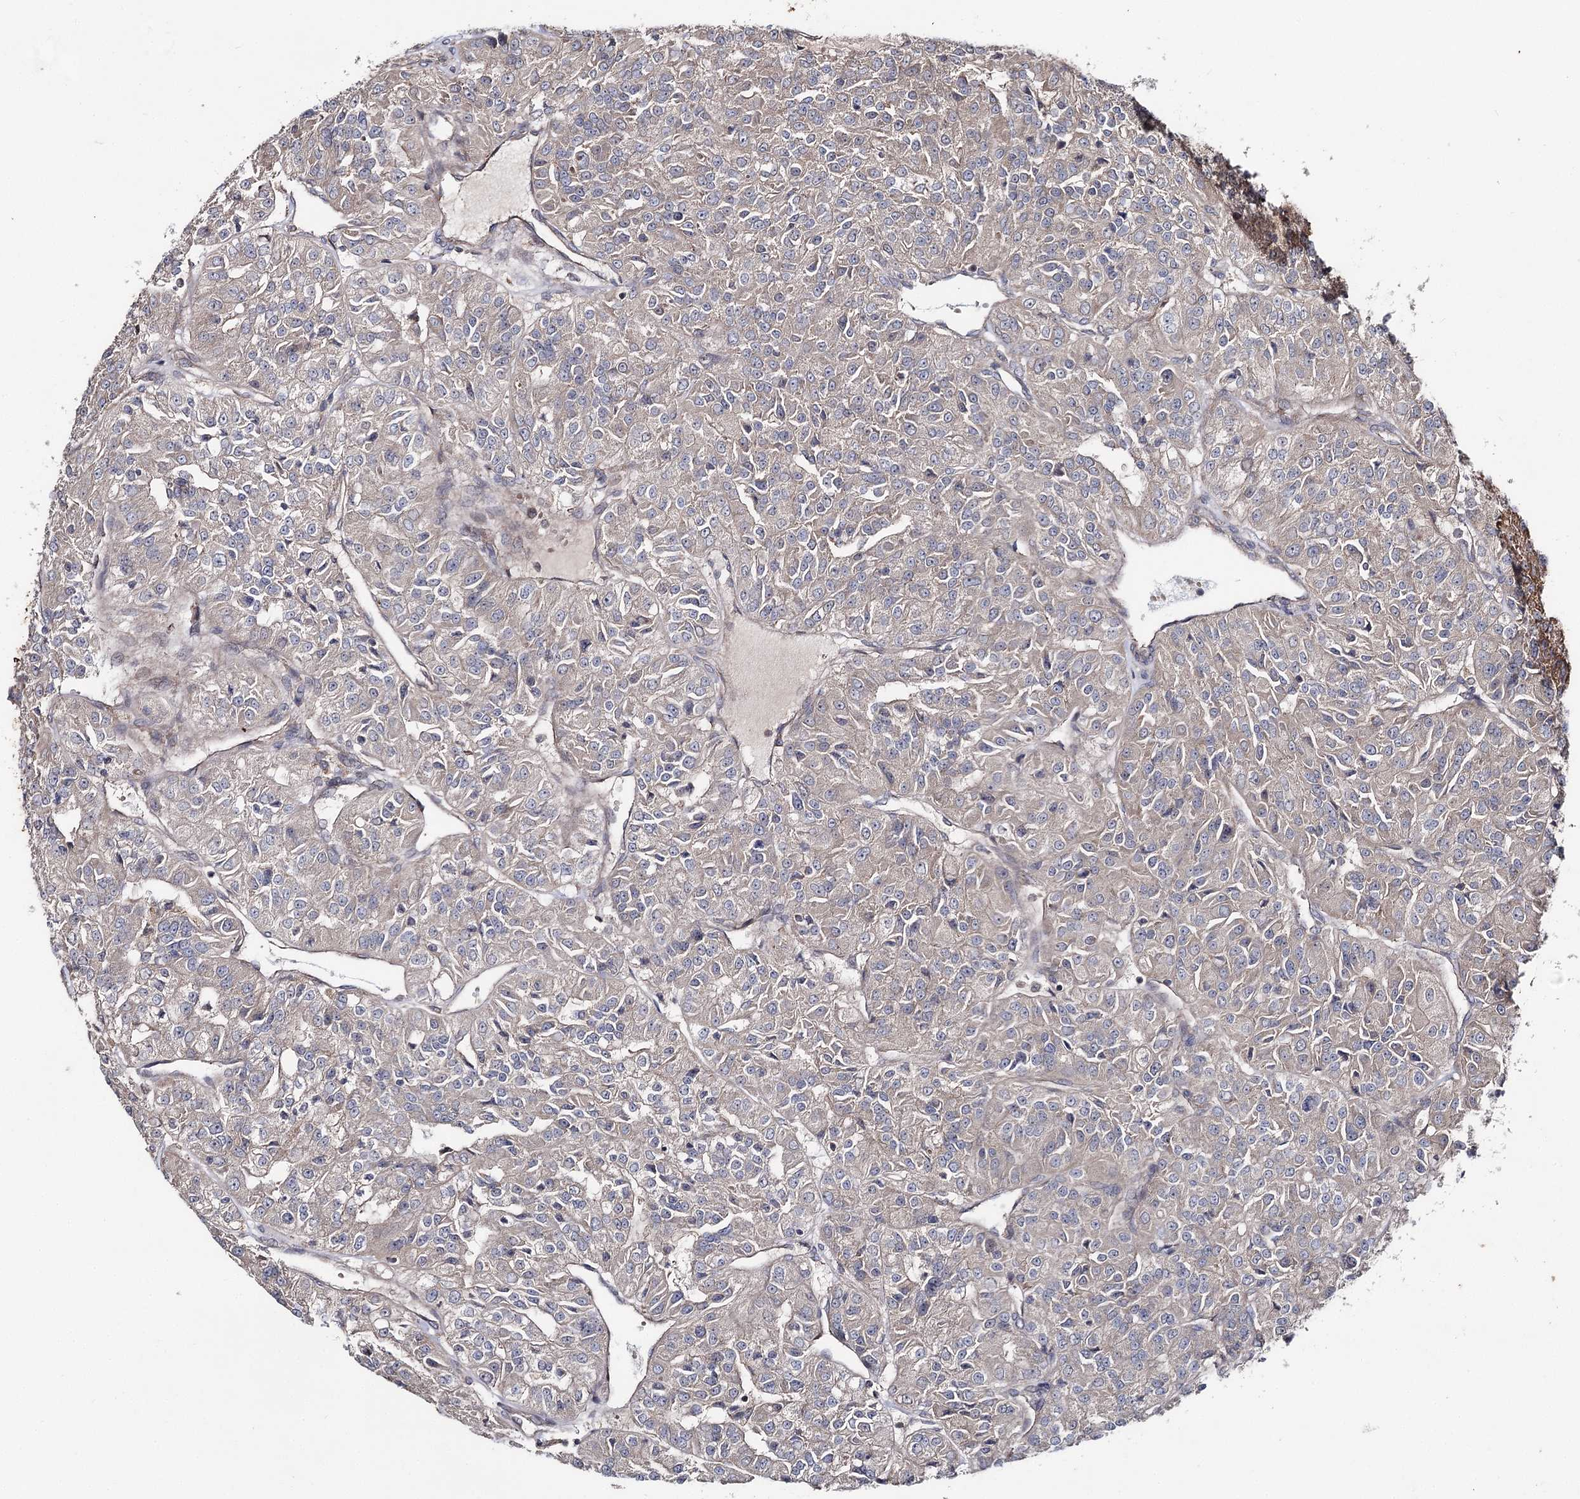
{"staining": {"intensity": "weak", "quantity": "25%-75%", "location": "cytoplasmic/membranous"}, "tissue": "renal cancer", "cell_type": "Tumor cells", "image_type": "cancer", "snomed": [{"axis": "morphology", "description": "Adenocarcinoma, NOS"}, {"axis": "topography", "description": "Kidney"}], "caption": "Brown immunohistochemical staining in human renal cancer shows weak cytoplasmic/membranous positivity in about 25%-75% of tumor cells.", "gene": "MINDY3", "patient": {"sex": "female", "age": 63}}